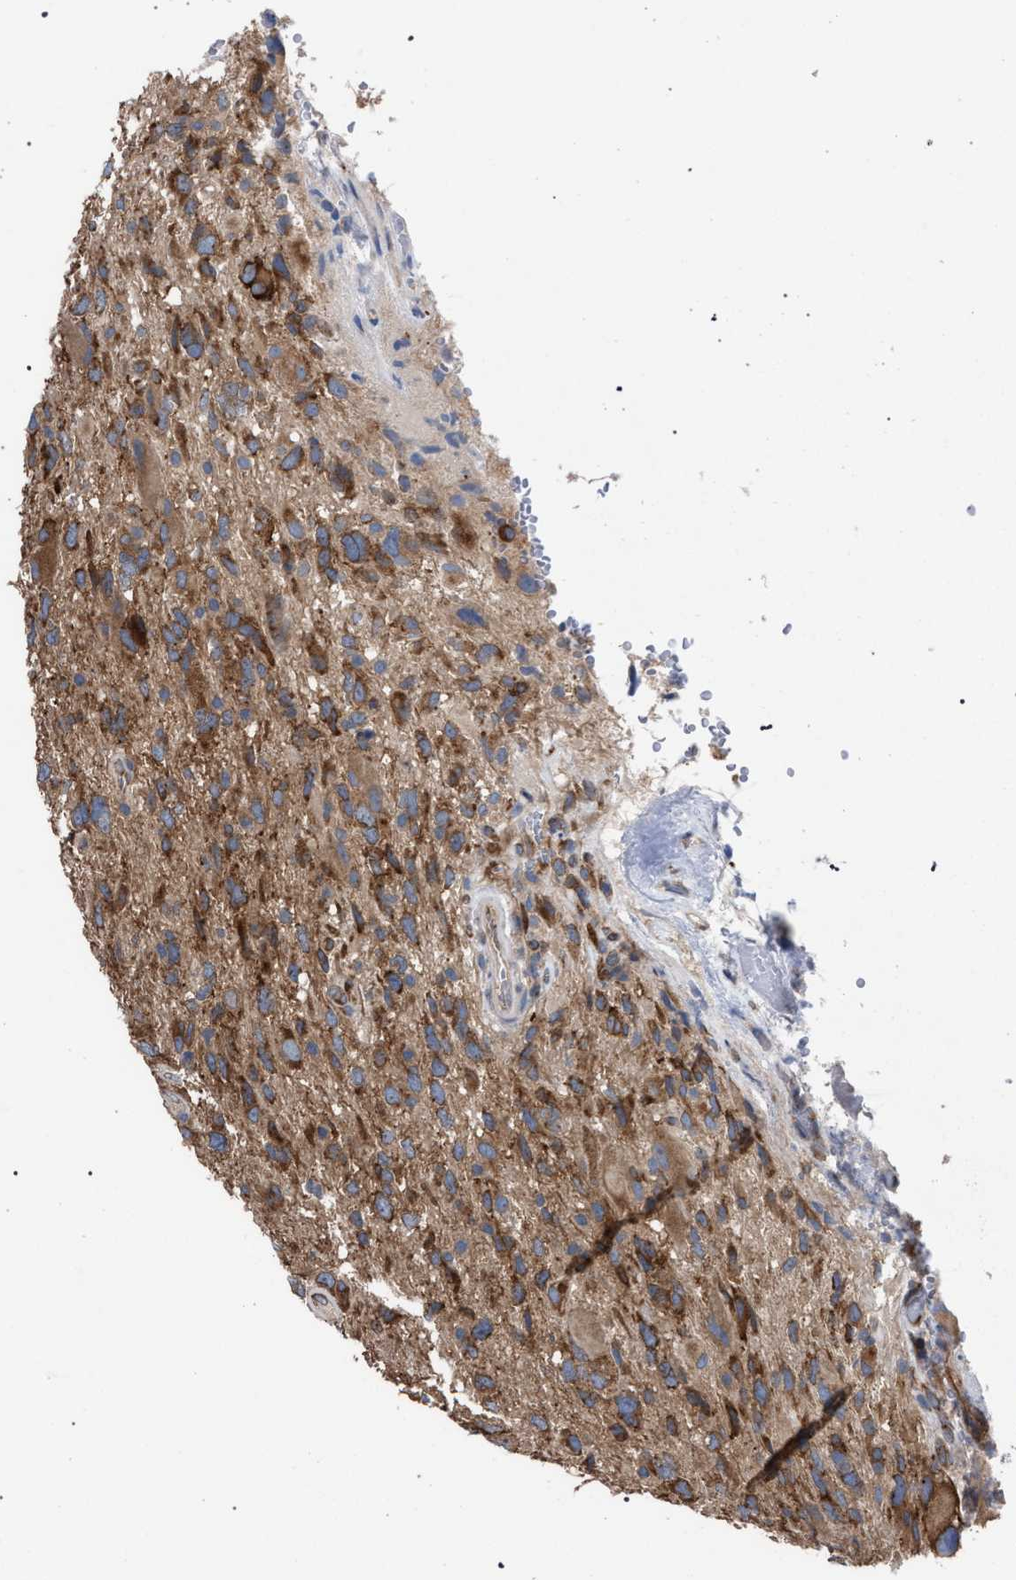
{"staining": {"intensity": "moderate", "quantity": ">75%", "location": "cytoplasmic/membranous"}, "tissue": "glioma", "cell_type": "Tumor cells", "image_type": "cancer", "snomed": [{"axis": "morphology", "description": "Glioma, malignant, High grade"}, {"axis": "topography", "description": "Brain"}], "caption": "Protein expression analysis of glioma shows moderate cytoplasmic/membranous expression in approximately >75% of tumor cells.", "gene": "CDR2L", "patient": {"sex": "male", "age": 33}}